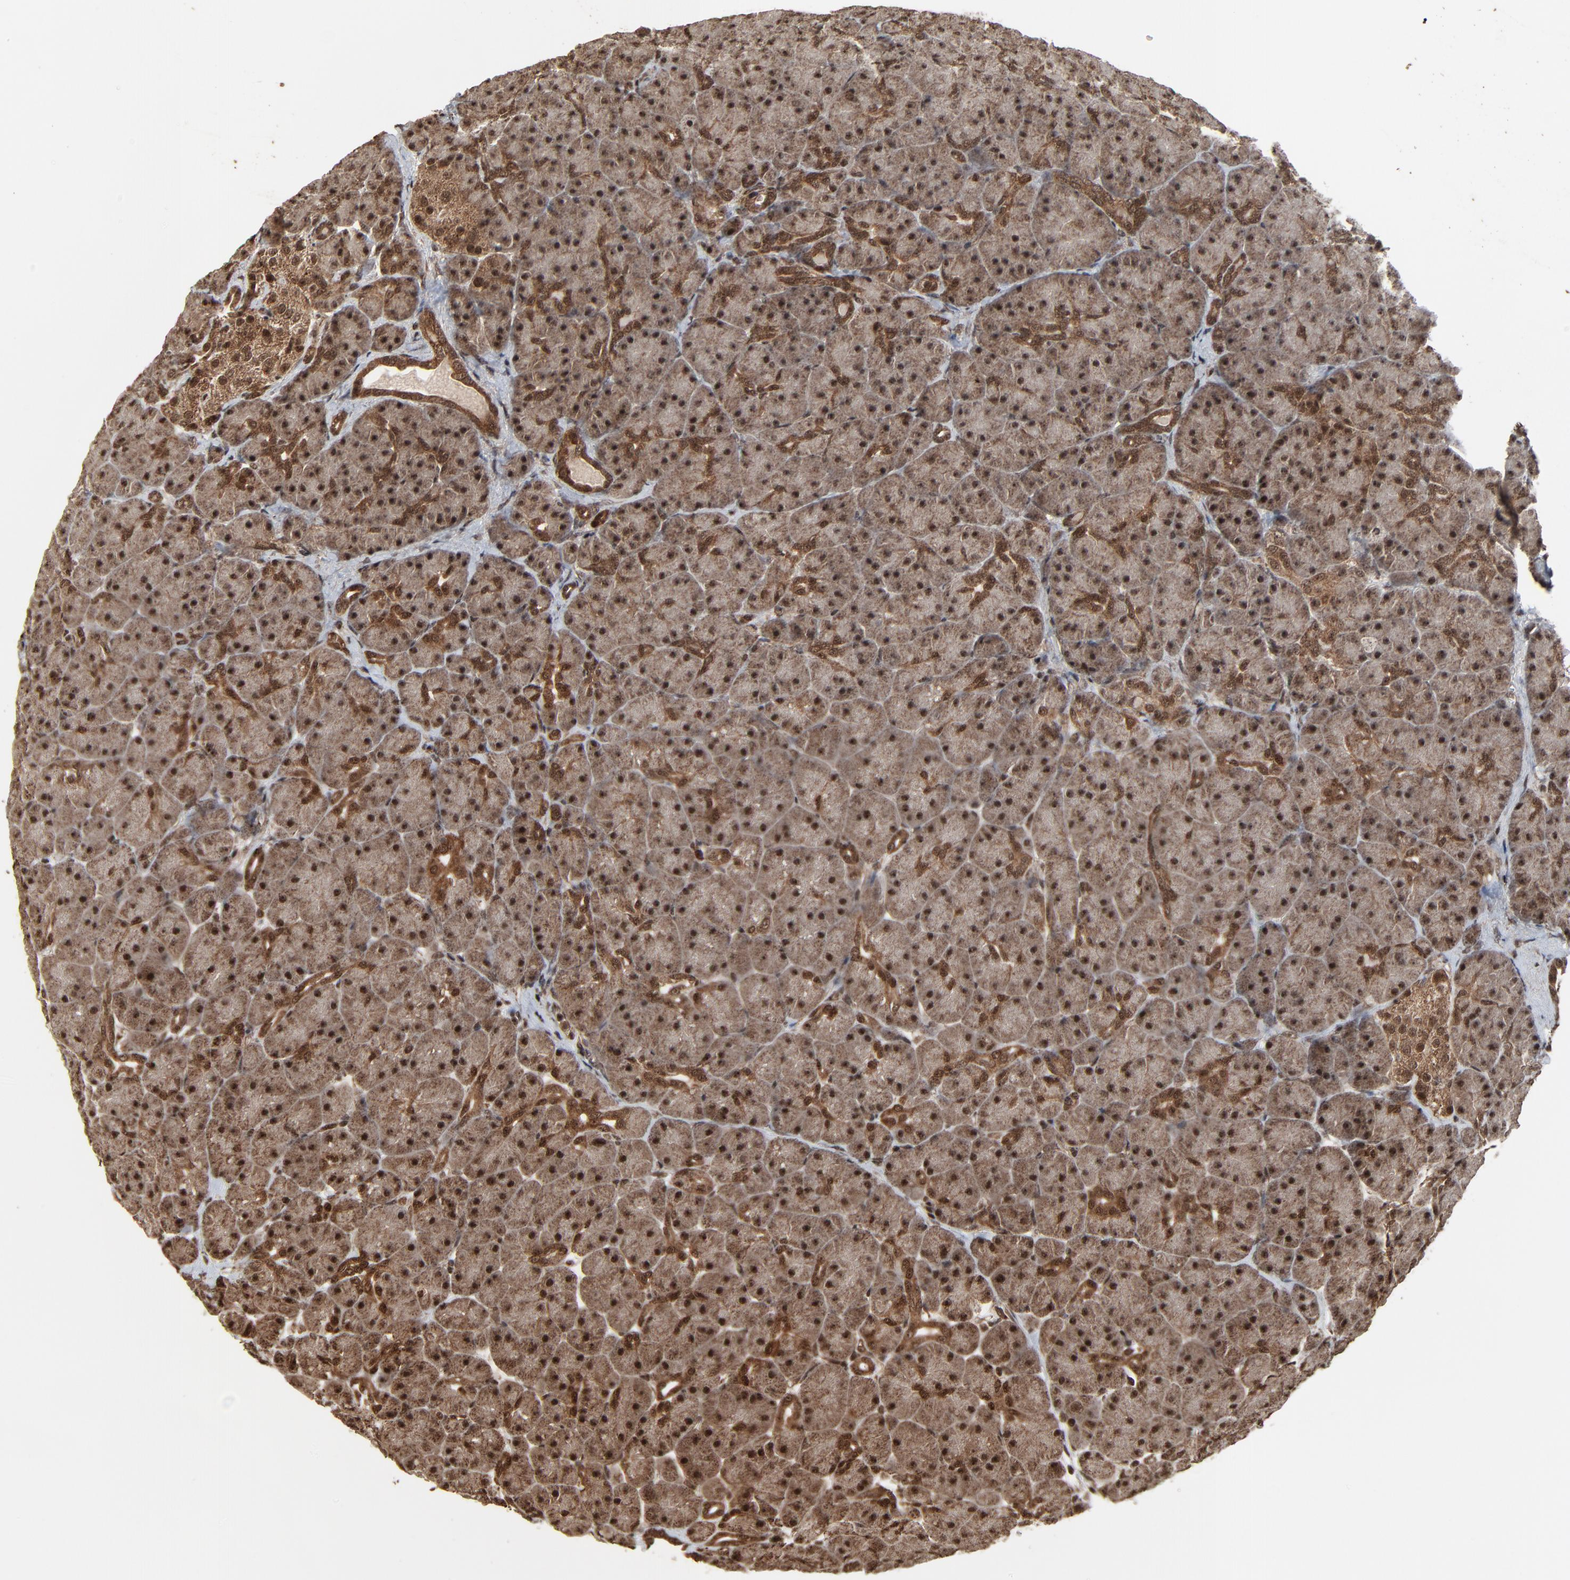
{"staining": {"intensity": "moderate", "quantity": ">75%", "location": "cytoplasmic/membranous,nuclear"}, "tissue": "pancreas", "cell_type": "Exocrine glandular cells", "image_type": "normal", "snomed": [{"axis": "morphology", "description": "Normal tissue, NOS"}, {"axis": "topography", "description": "Pancreas"}], "caption": "Benign pancreas demonstrates moderate cytoplasmic/membranous,nuclear positivity in approximately >75% of exocrine glandular cells Nuclei are stained in blue..", "gene": "RHOJ", "patient": {"sex": "male", "age": 66}}